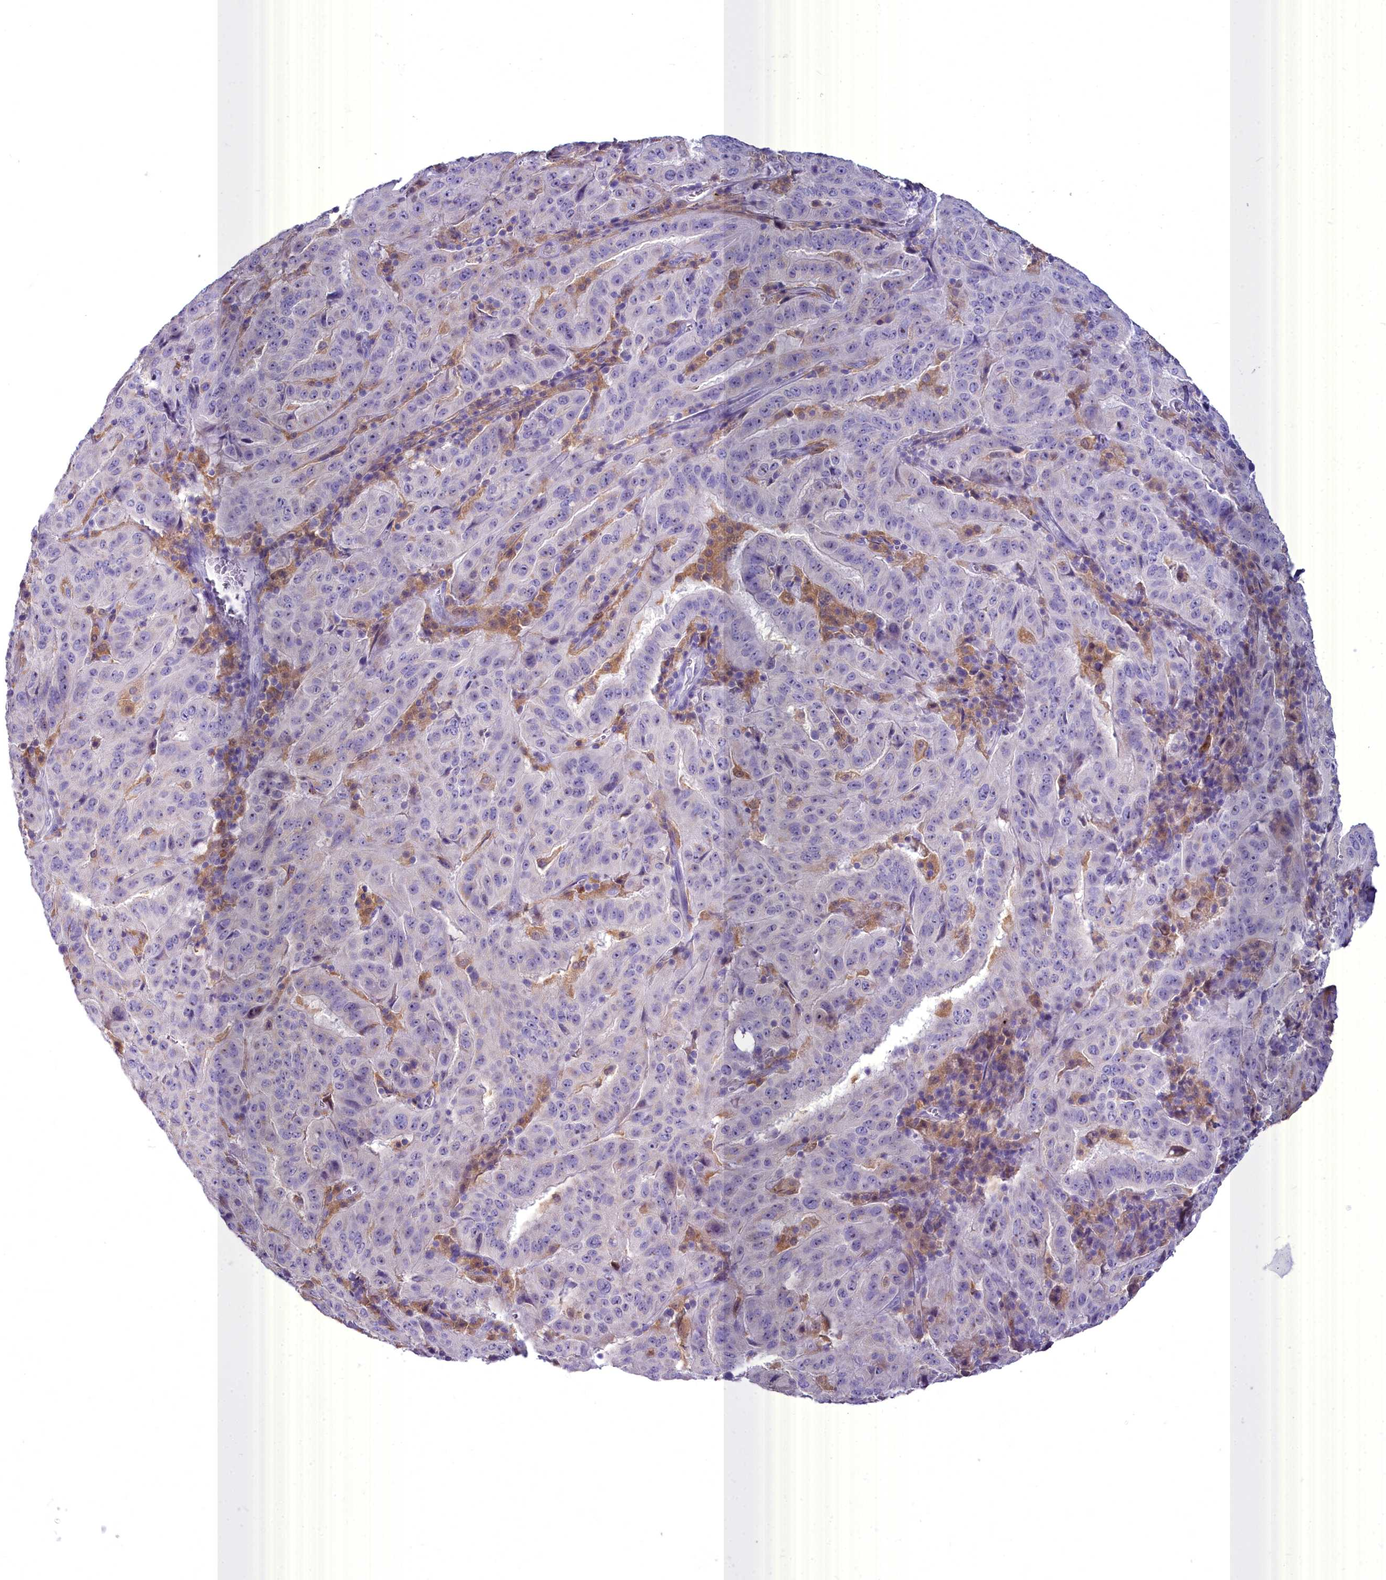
{"staining": {"intensity": "negative", "quantity": "none", "location": "none"}, "tissue": "pancreatic cancer", "cell_type": "Tumor cells", "image_type": "cancer", "snomed": [{"axis": "morphology", "description": "Adenocarcinoma, NOS"}, {"axis": "topography", "description": "Pancreas"}], "caption": "Tumor cells are negative for protein expression in human pancreatic cancer (adenocarcinoma). (Stains: DAB (3,3'-diaminobenzidine) immunohistochemistry (IHC) with hematoxylin counter stain, Microscopy: brightfield microscopy at high magnification).", "gene": "BLNK", "patient": {"sex": "male", "age": 63}}